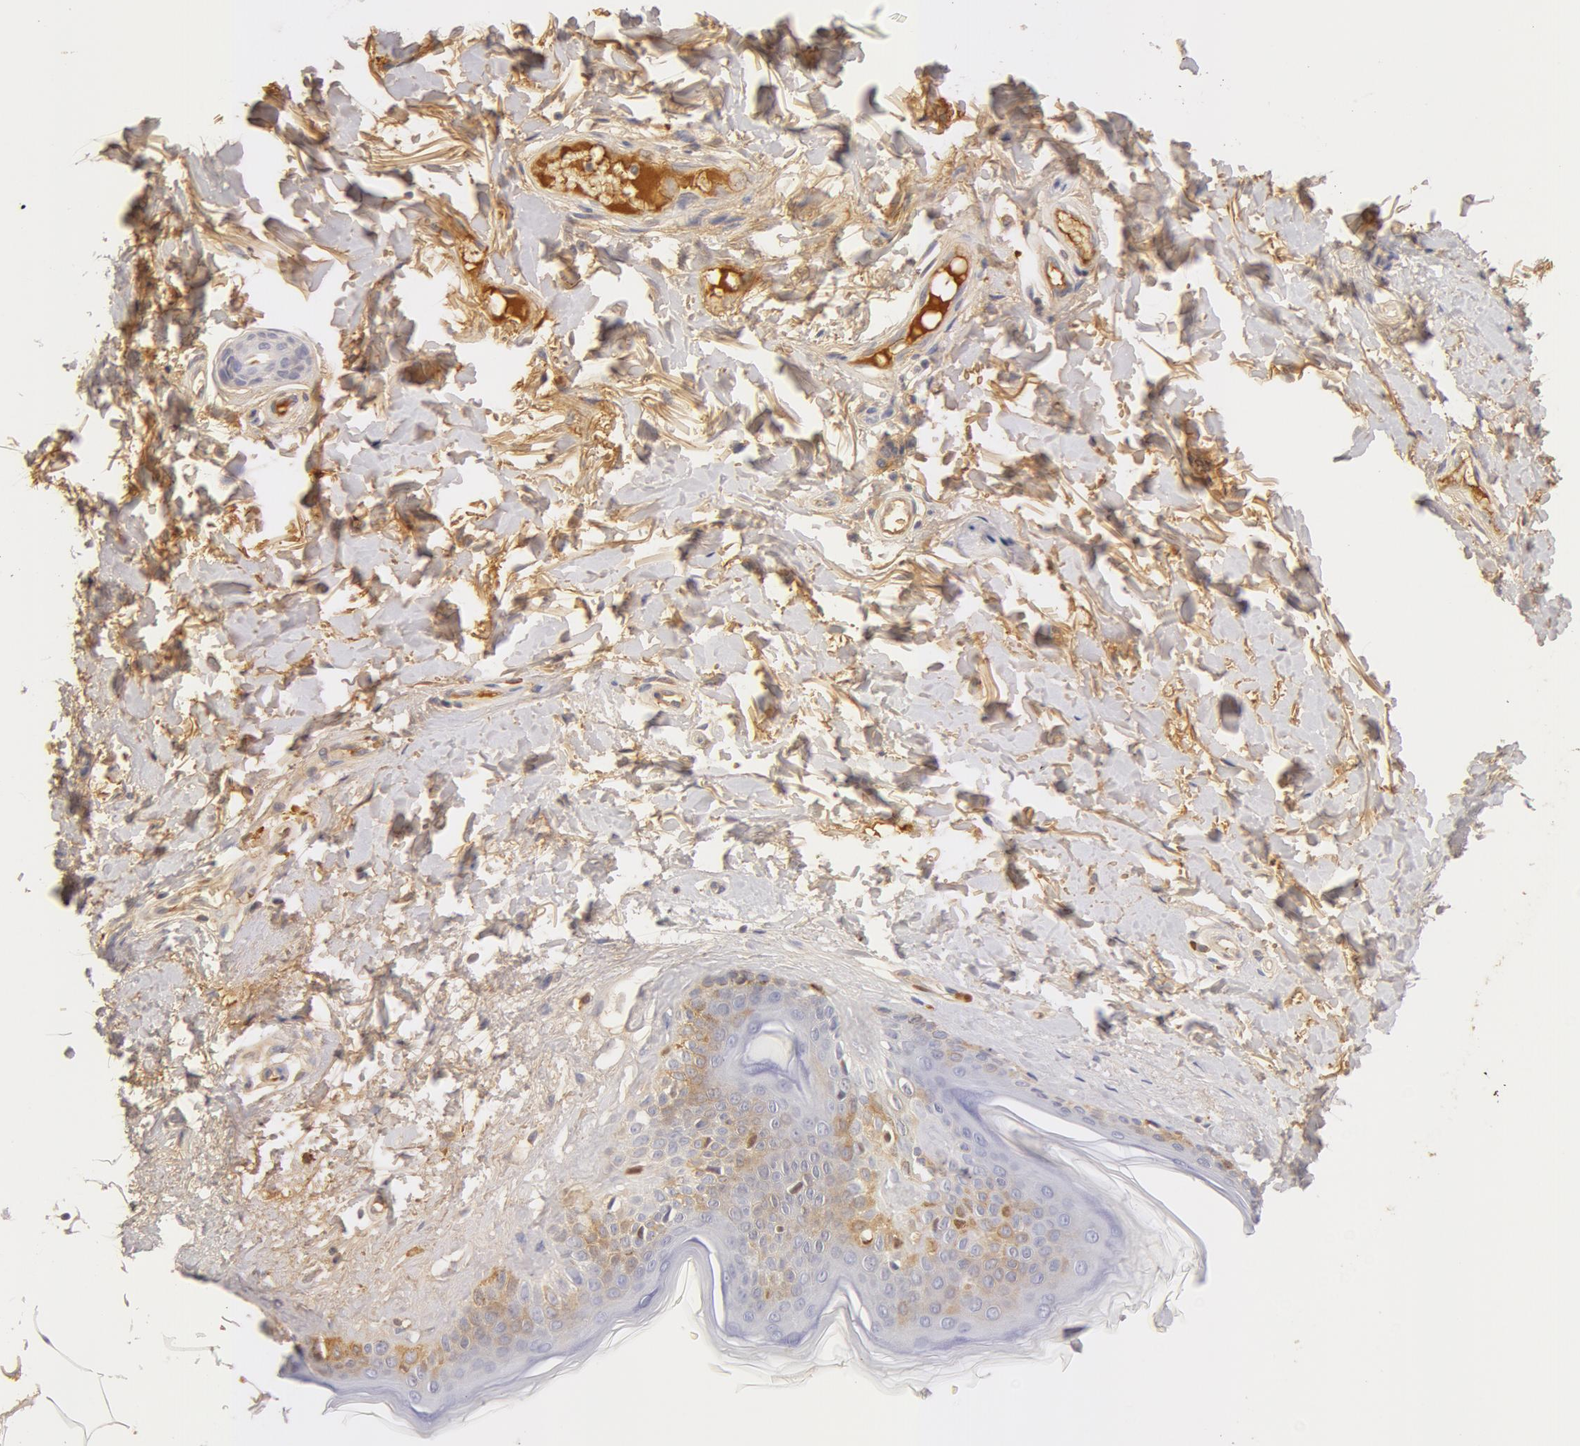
{"staining": {"intensity": "negative", "quantity": "none", "location": "none"}, "tissue": "skin", "cell_type": "Fibroblasts", "image_type": "normal", "snomed": [{"axis": "morphology", "description": "Normal tissue, NOS"}, {"axis": "topography", "description": "Skin"}], "caption": "High magnification brightfield microscopy of benign skin stained with DAB (brown) and counterstained with hematoxylin (blue): fibroblasts show no significant expression.", "gene": "GC", "patient": {"sex": "female", "age": 56}}